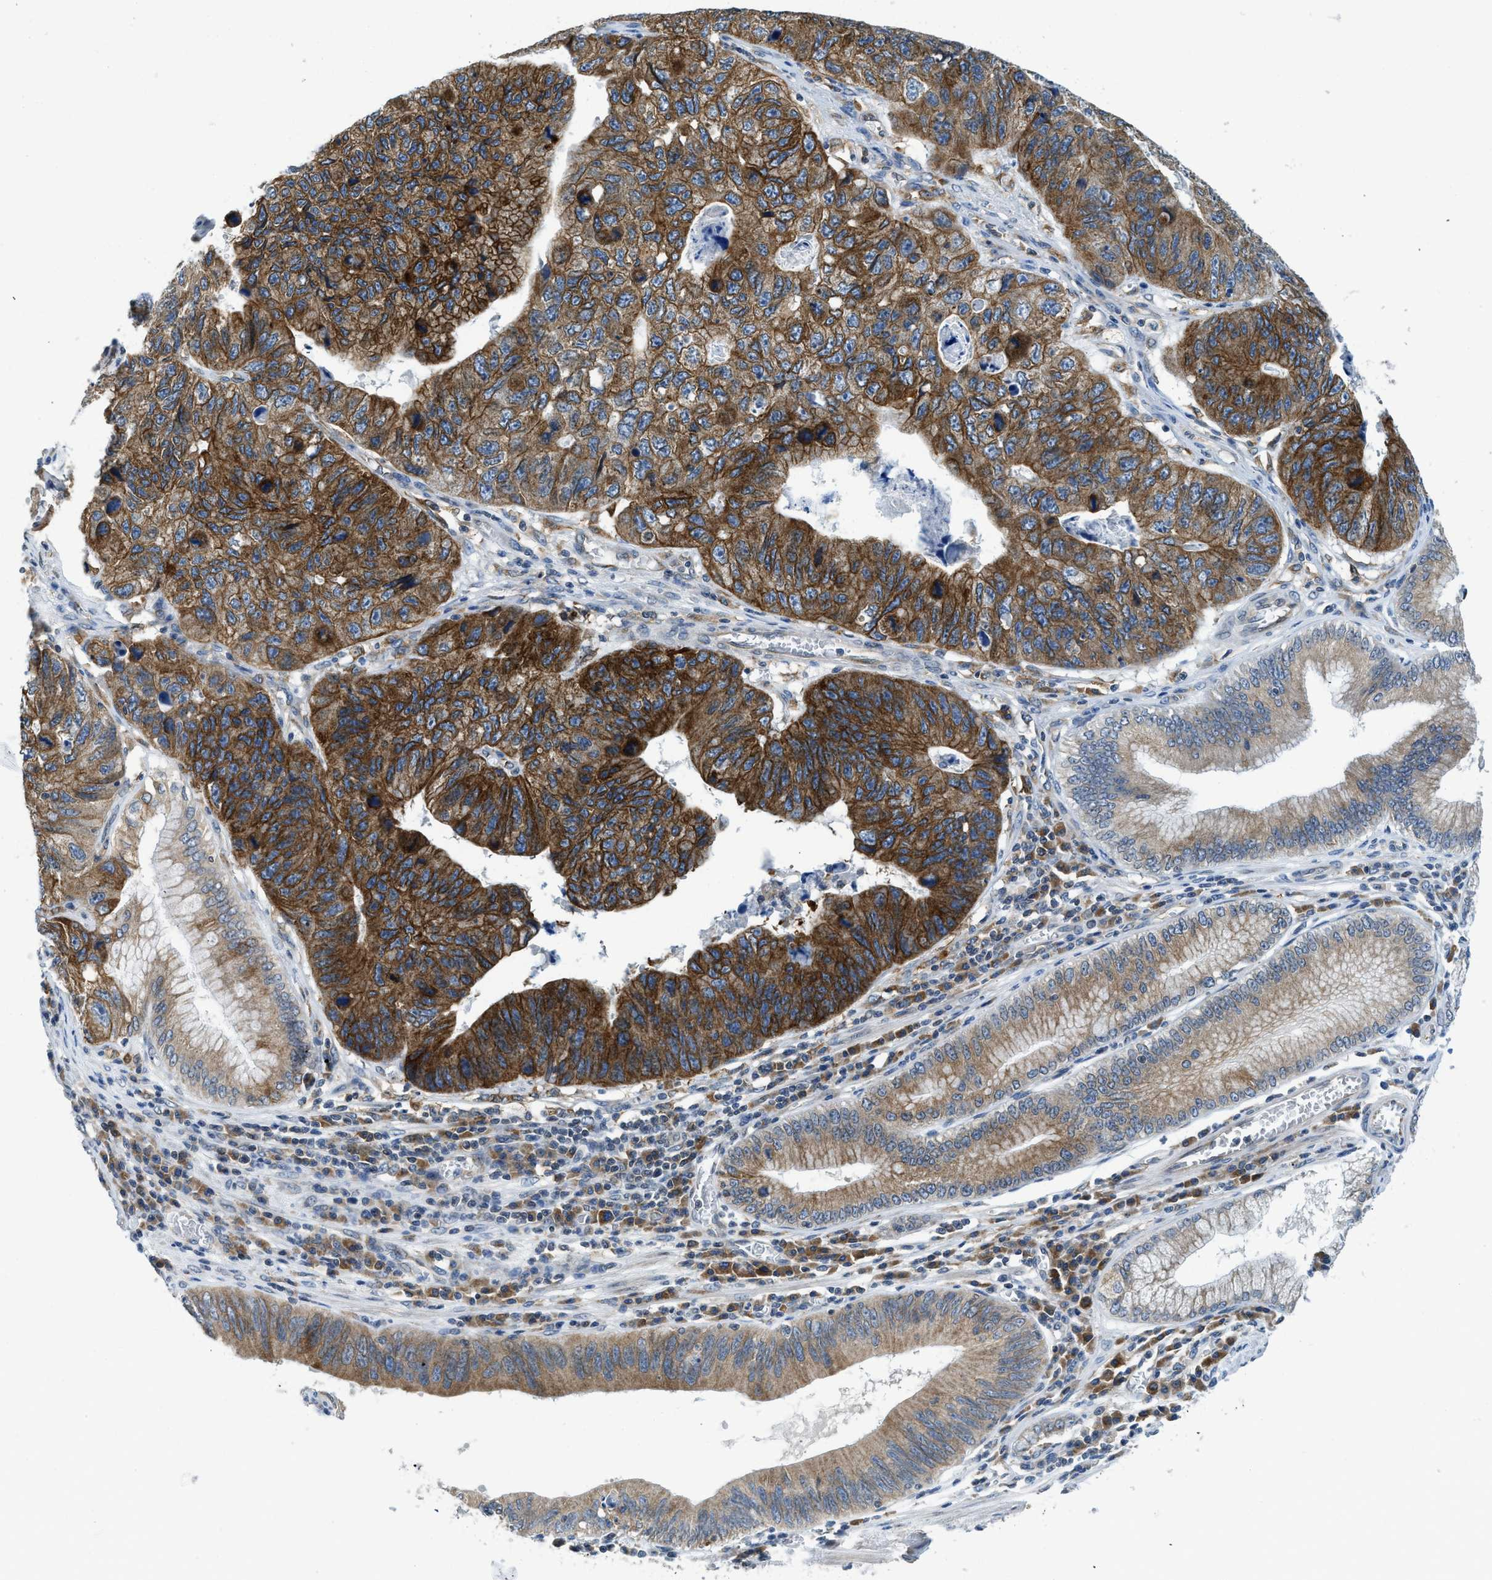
{"staining": {"intensity": "strong", "quantity": ">75%", "location": "cytoplasmic/membranous"}, "tissue": "stomach cancer", "cell_type": "Tumor cells", "image_type": "cancer", "snomed": [{"axis": "morphology", "description": "Adenocarcinoma, NOS"}, {"axis": "topography", "description": "Stomach"}], "caption": "Protein expression analysis of human adenocarcinoma (stomach) reveals strong cytoplasmic/membranous expression in approximately >75% of tumor cells.", "gene": "BCAP31", "patient": {"sex": "male", "age": 59}}